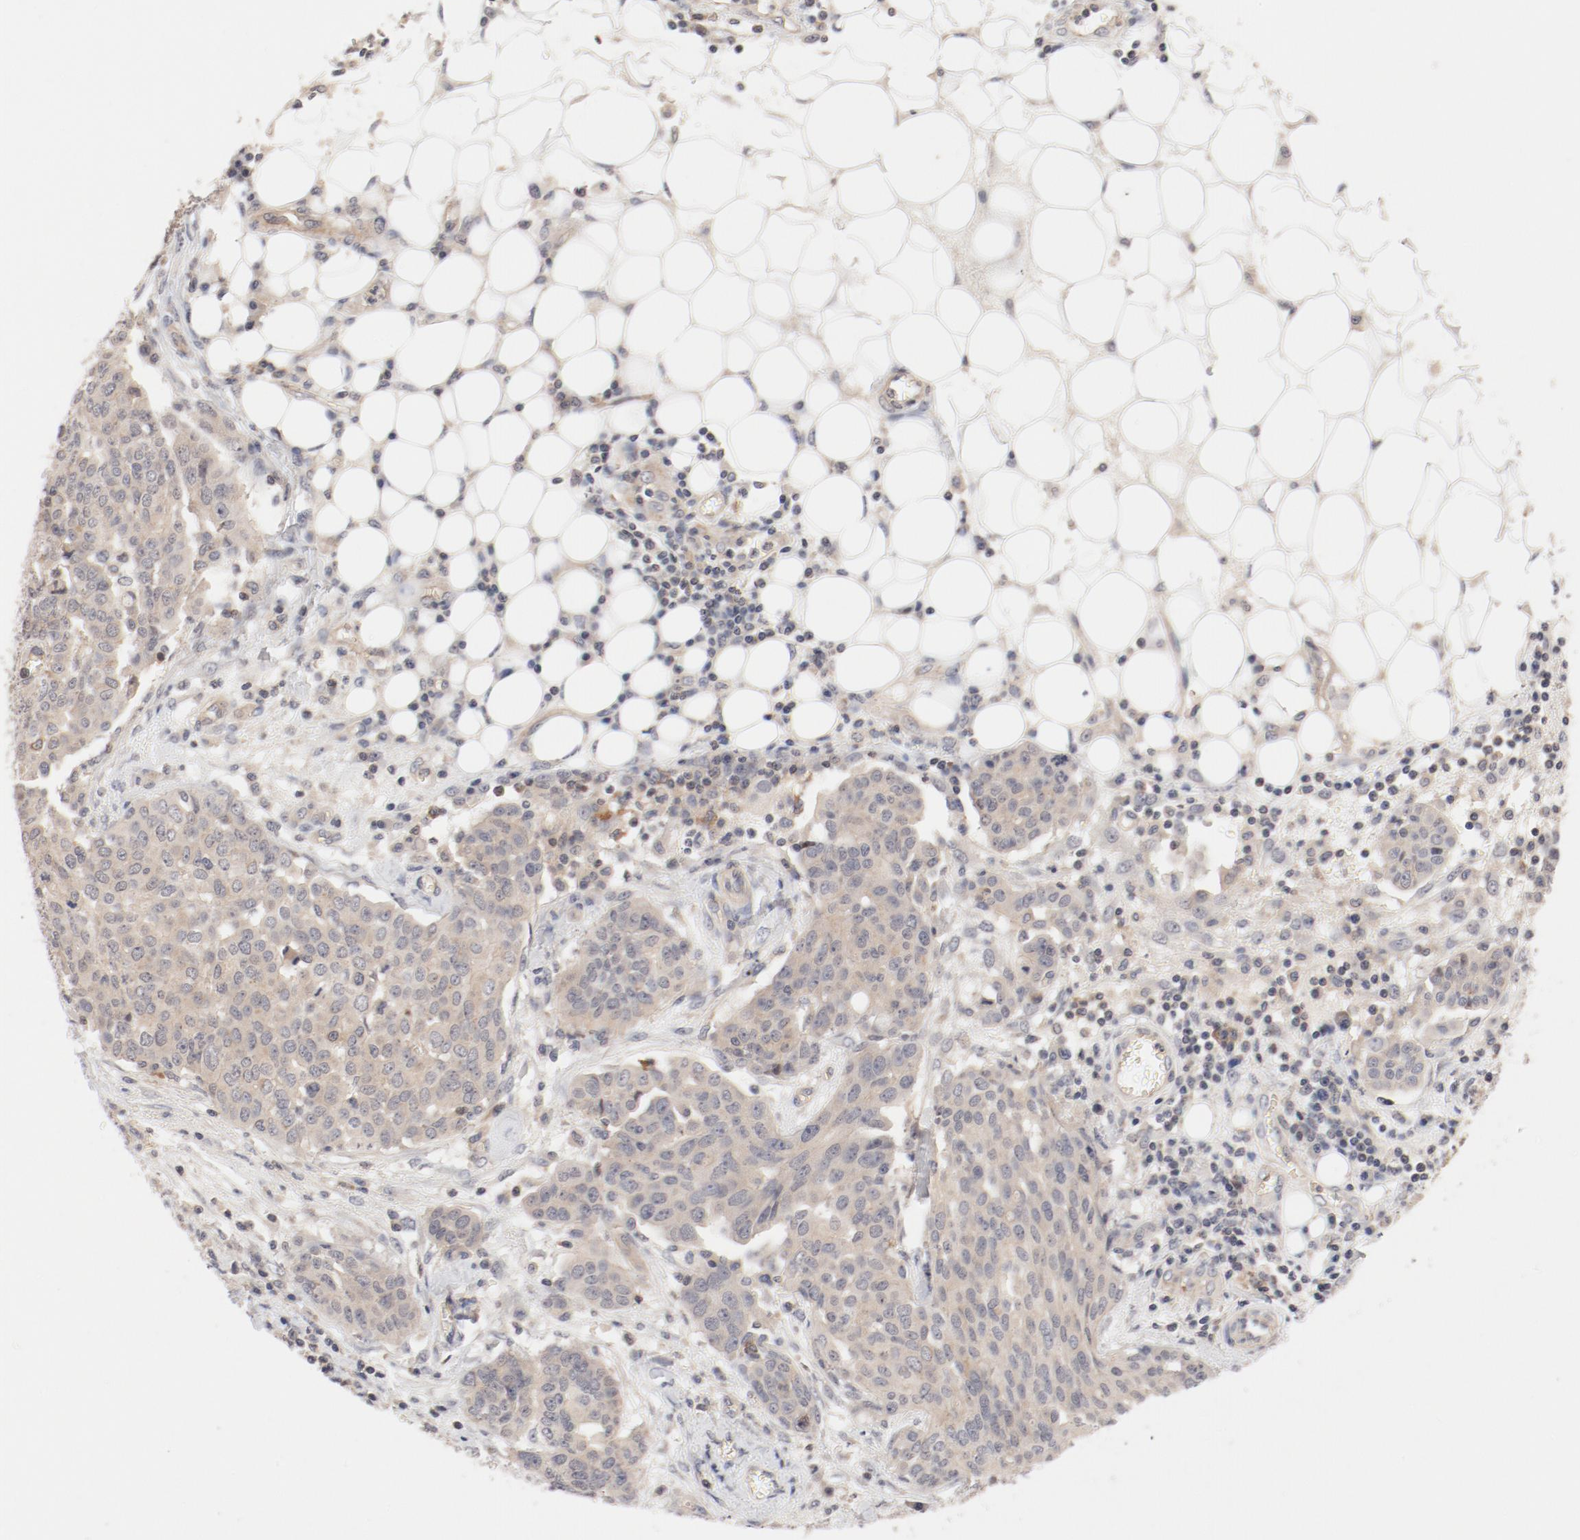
{"staining": {"intensity": "weak", "quantity": ">75%", "location": "cytoplasmic/membranous"}, "tissue": "ovarian cancer", "cell_type": "Tumor cells", "image_type": "cancer", "snomed": [{"axis": "morphology", "description": "Cystadenocarcinoma, serous, NOS"}, {"axis": "topography", "description": "Soft tissue"}, {"axis": "topography", "description": "Ovary"}], "caption": "High-magnification brightfield microscopy of ovarian serous cystadenocarcinoma stained with DAB (3,3'-diaminobenzidine) (brown) and counterstained with hematoxylin (blue). tumor cells exhibit weak cytoplasmic/membranous positivity is present in about>75% of cells. (brown staining indicates protein expression, while blue staining denotes nuclei).", "gene": "ZNF267", "patient": {"sex": "female", "age": 57}}